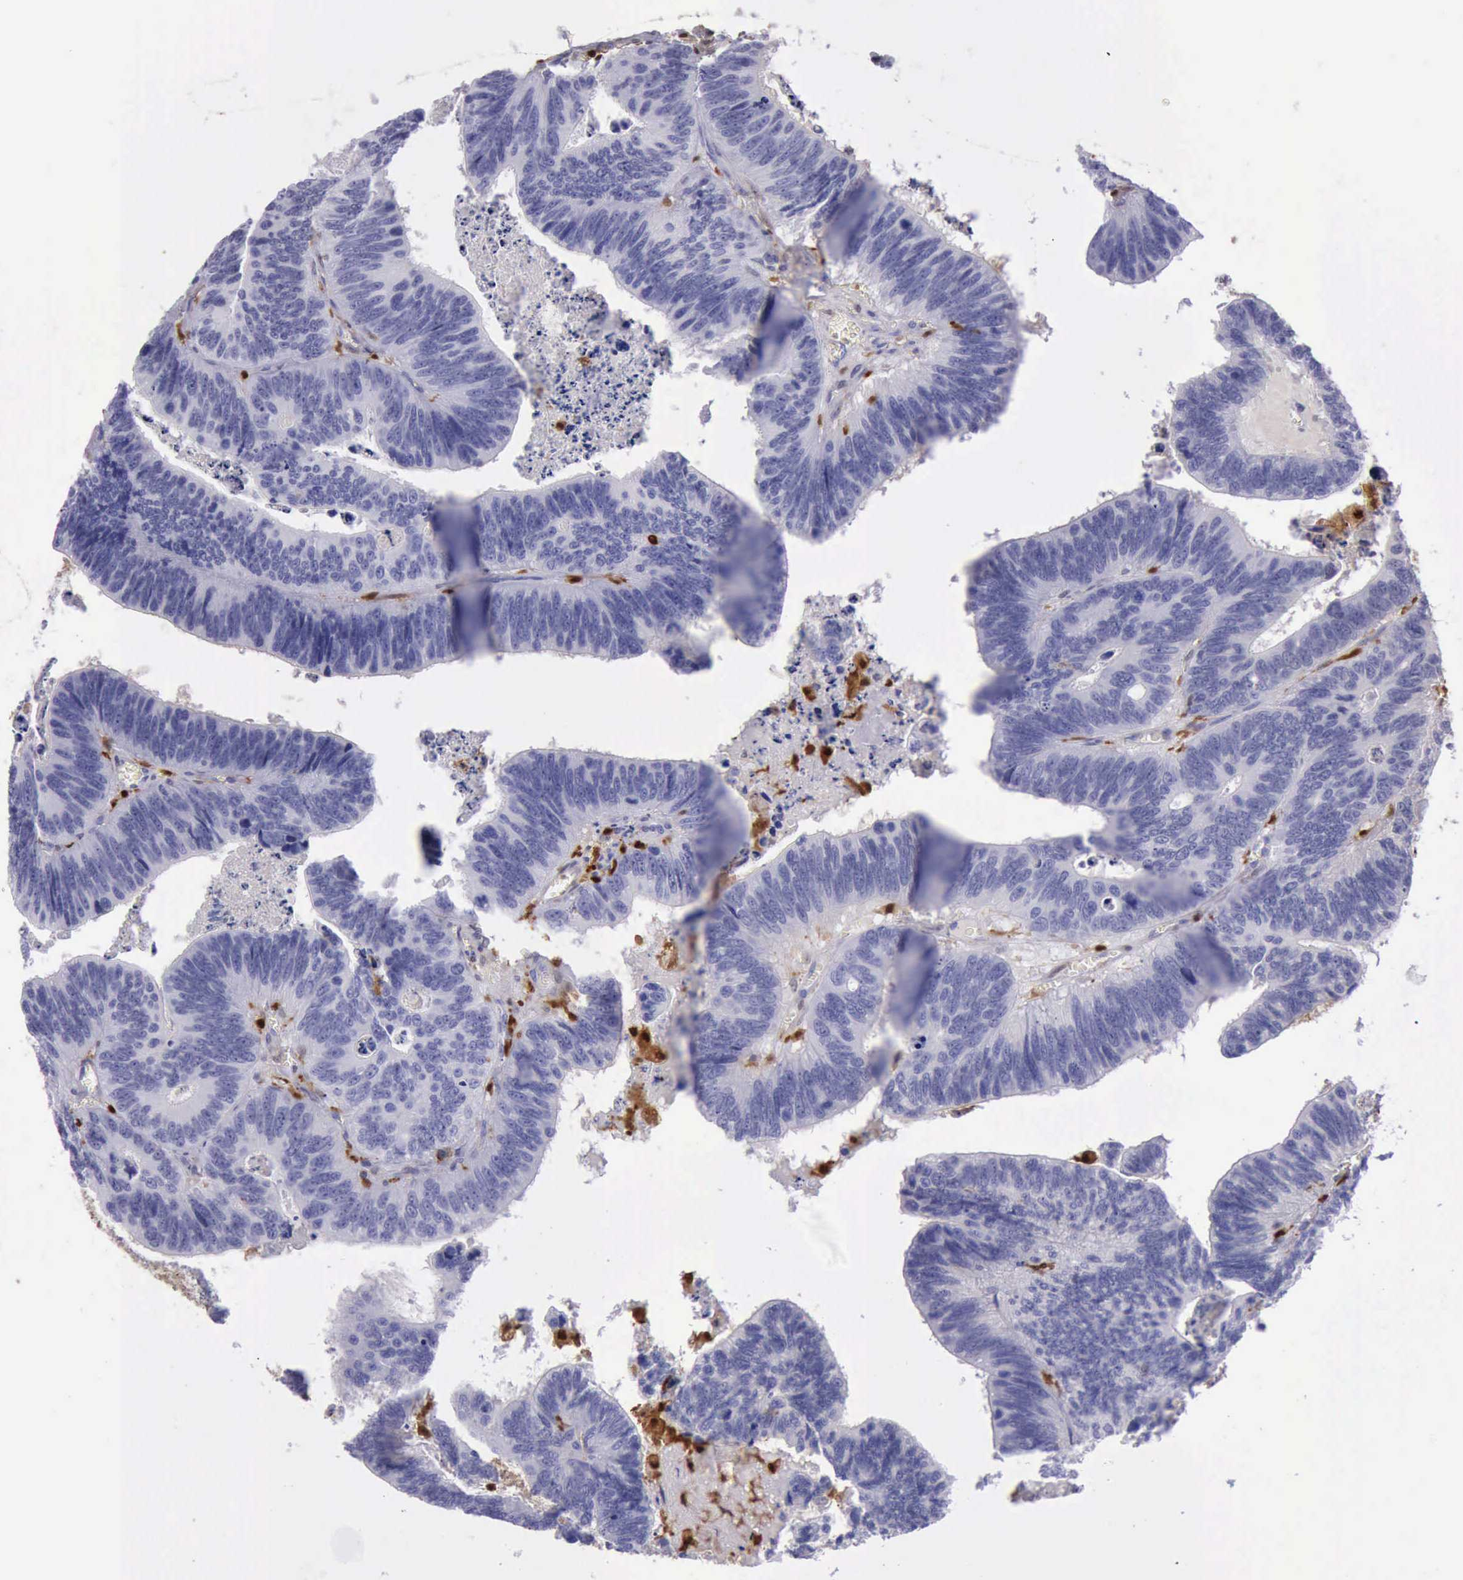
{"staining": {"intensity": "weak", "quantity": "<25%", "location": "cytoplasmic/membranous,nuclear"}, "tissue": "colorectal cancer", "cell_type": "Tumor cells", "image_type": "cancer", "snomed": [{"axis": "morphology", "description": "Adenocarcinoma, NOS"}, {"axis": "topography", "description": "Colon"}], "caption": "High power microscopy photomicrograph of an immunohistochemistry micrograph of colorectal cancer (adenocarcinoma), revealing no significant staining in tumor cells.", "gene": "TYMP", "patient": {"sex": "male", "age": 72}}